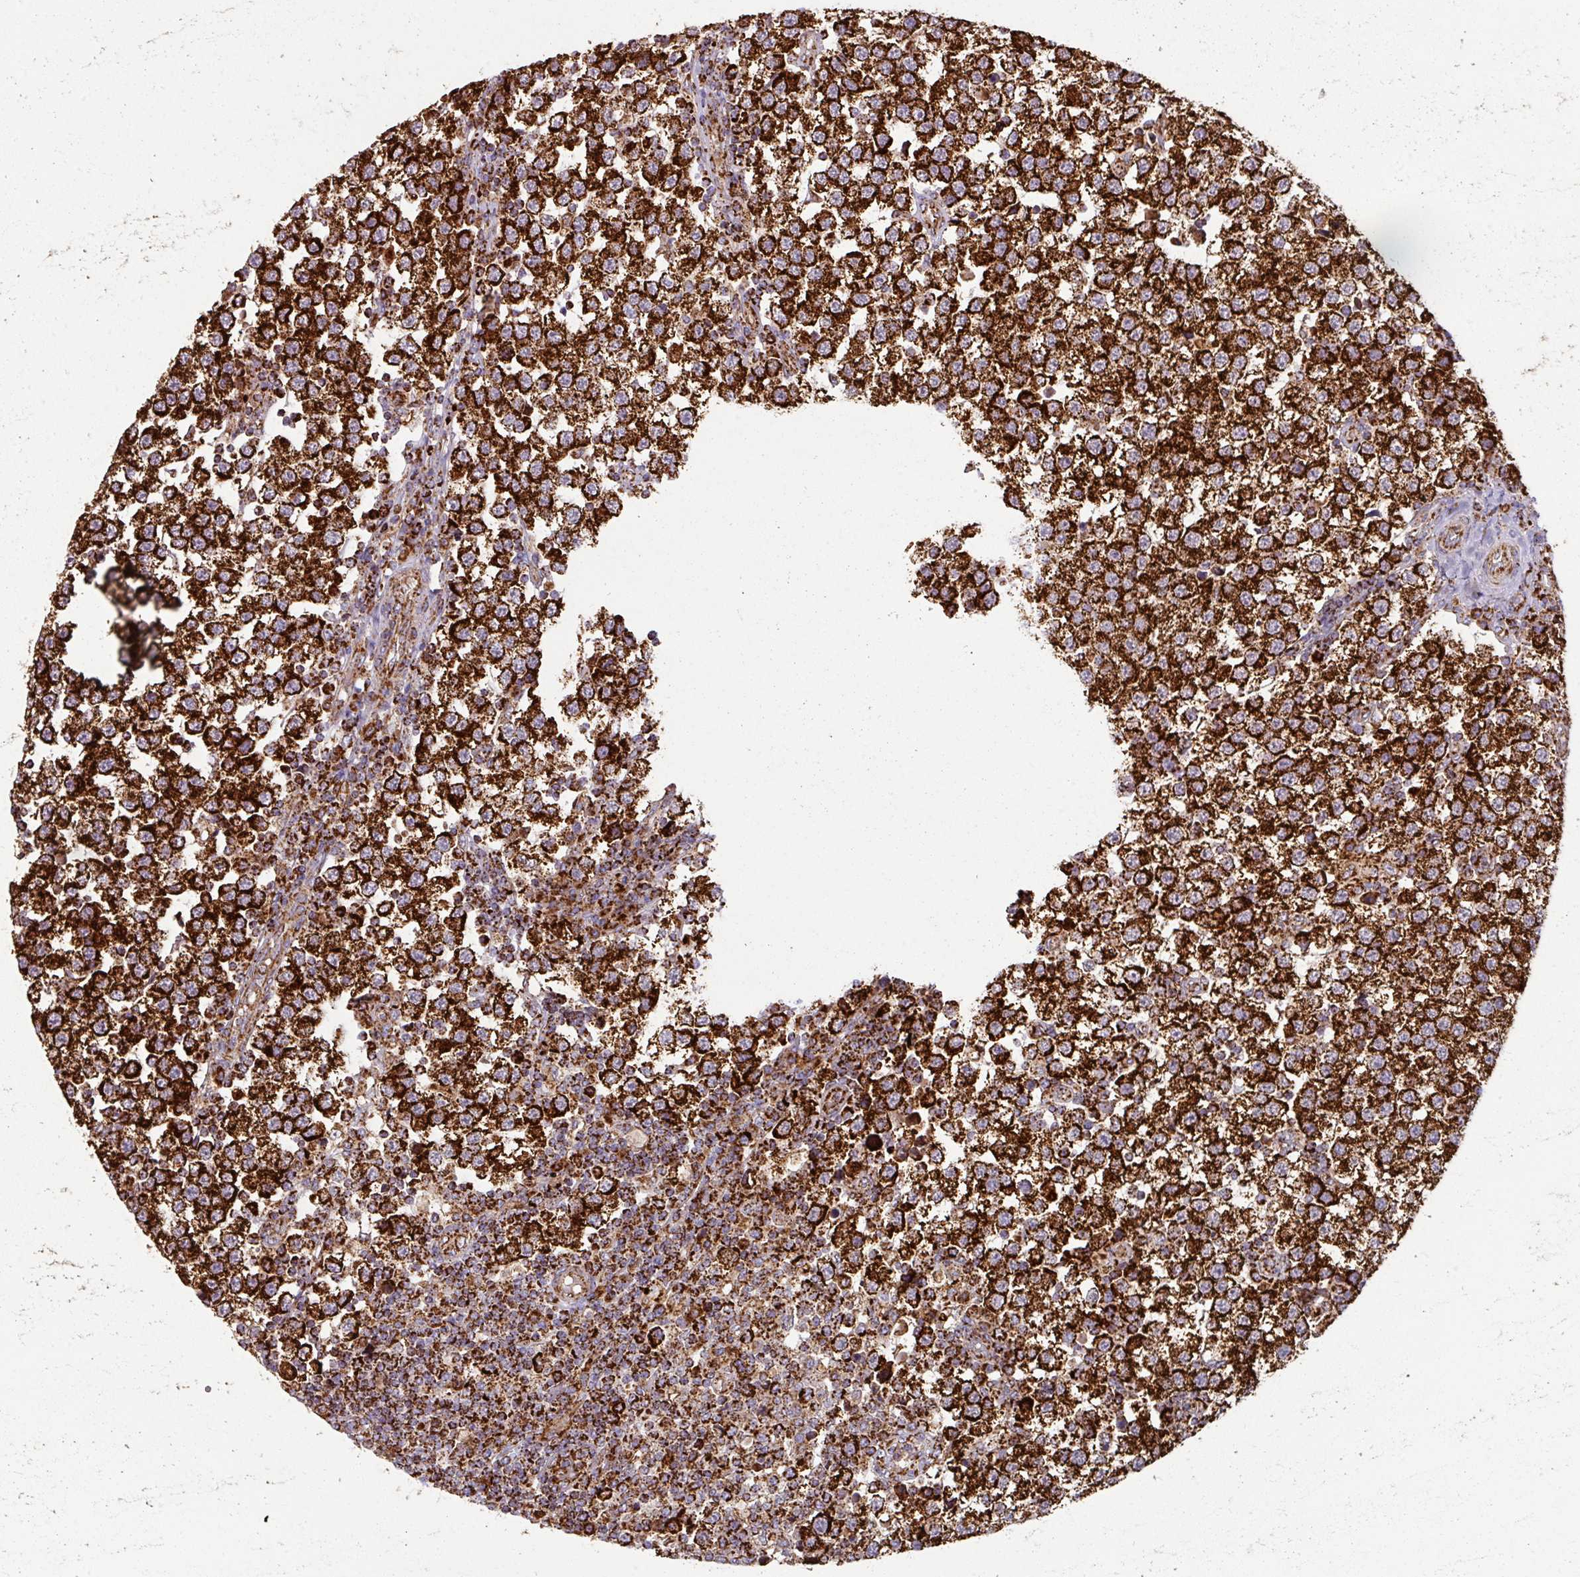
{"staining": {"intensity": "strong", "quantity": ">75%", "location": "cytoplasmic/membranous"}, "tissue": "testis cancer", "cell_type": "Tumor cells", "image_type": "cancer", "snomed": [{"axis": "morphology", "description": "Seminoma, NOS"}, {"axis": "topography", "description": "Testis"}], "caption": "Seminoma (testis) tissue shows strong cytoplasmic/membranous staining in about >75% of tumor cells, visualized by immunohistochemistry.", "gene": "TRAP1", "patient": {"sex": "male", "age": 34}}